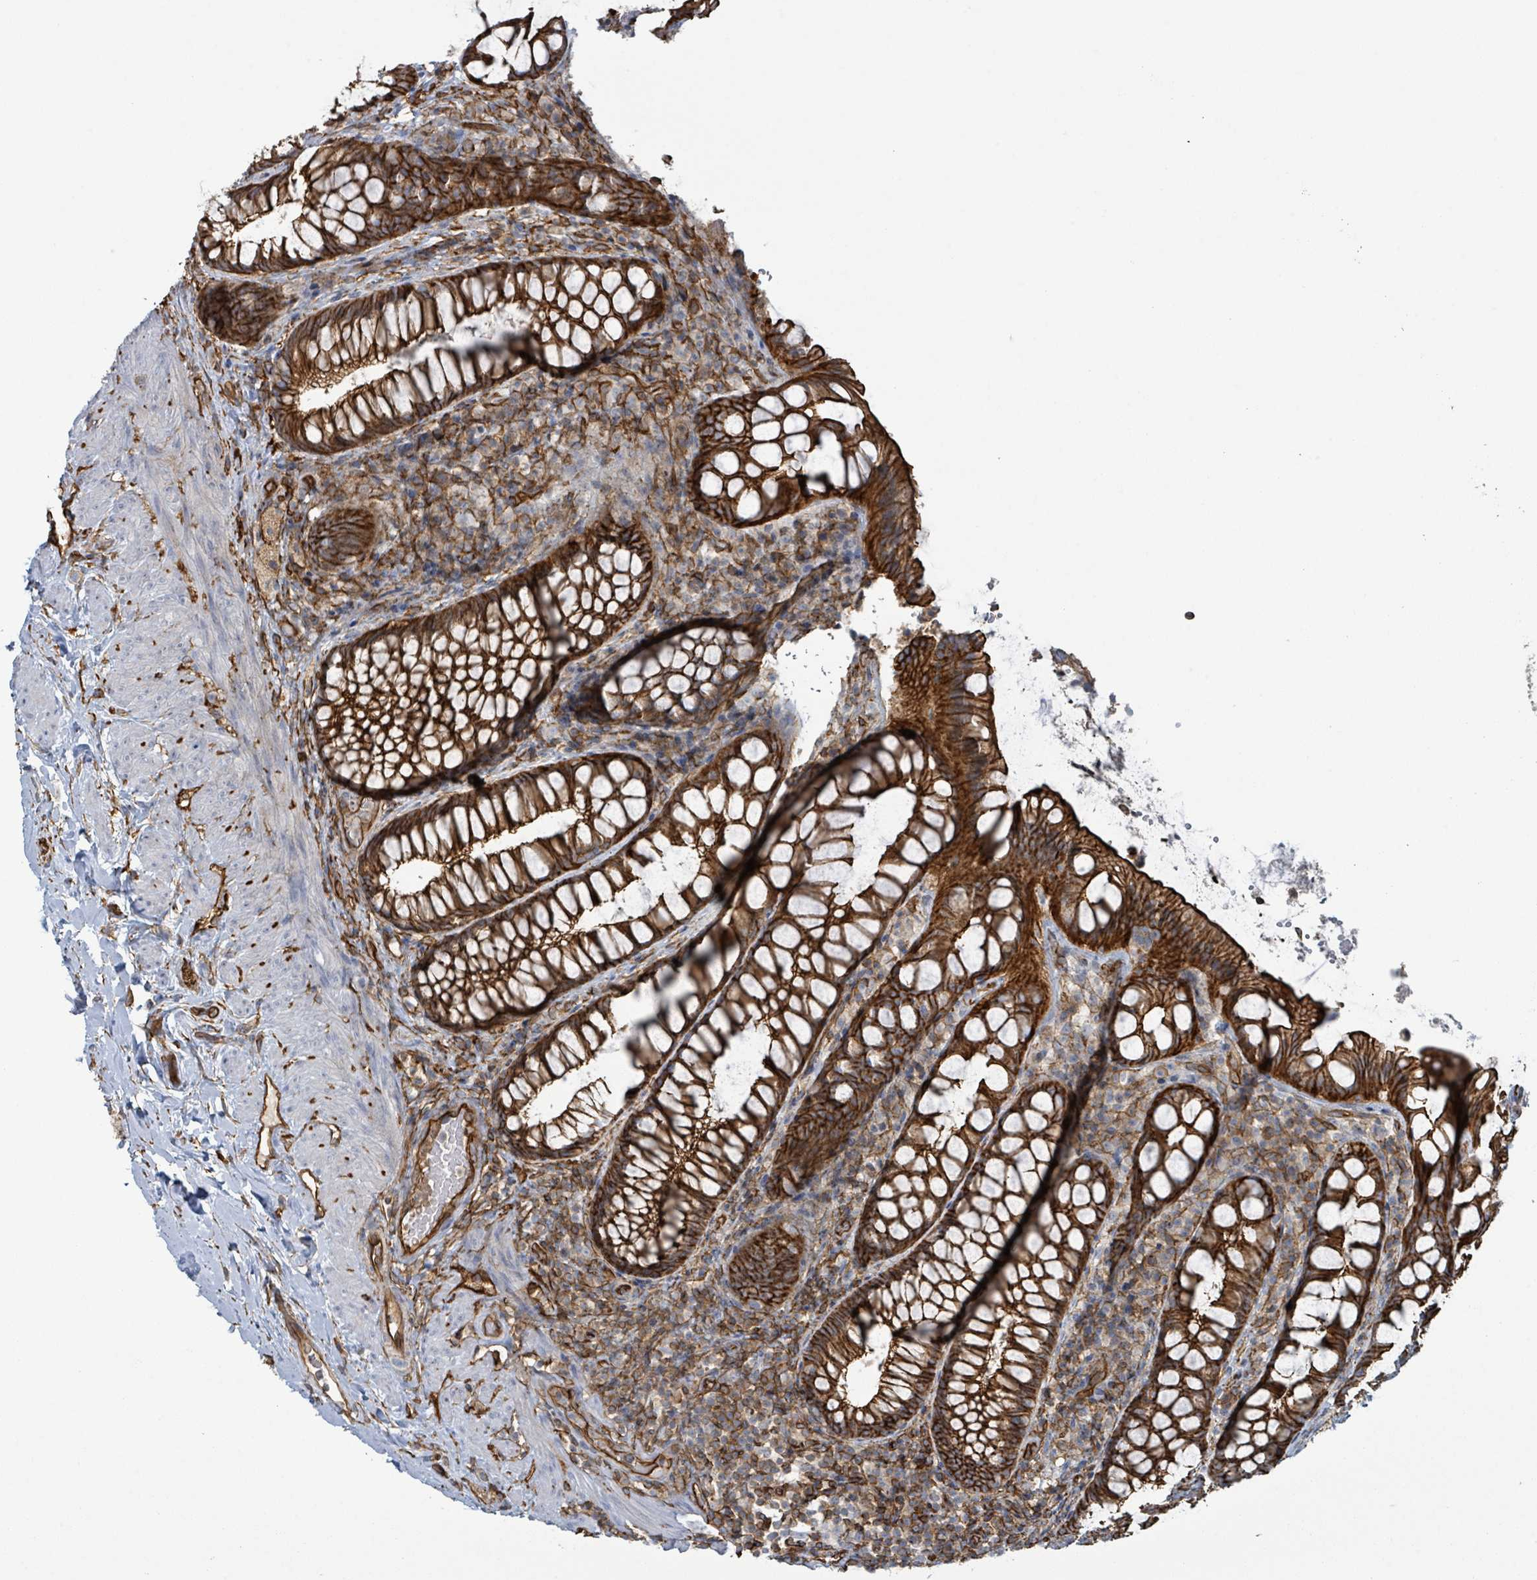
{"staining": {"intensity": "strong", "quantity": ">75%", "location": "cytoplasmic/membranous"}, "tissue": "rectum", "cell_type": "Glandular cells", "image_type": "normal", "snomed": [{"axis": "morphology", "description": "Normal tissue, NOS"}, {"axis": "topography", "description": "Rectum"}, {"axis": "topography", "description": "Peripheral nerve tissue"}], "caption": "Protein expression analysis of benign human rectum reveals strong cytoplasmic/membranous staining in about >75% of glandular cells. The staining was performed using DAB, with brown indicating positive protein expression. Nuclei are stained blue with hematoxylin.", "gene": "LDOC1", "patient": {"sex": "female", "age": 69}}